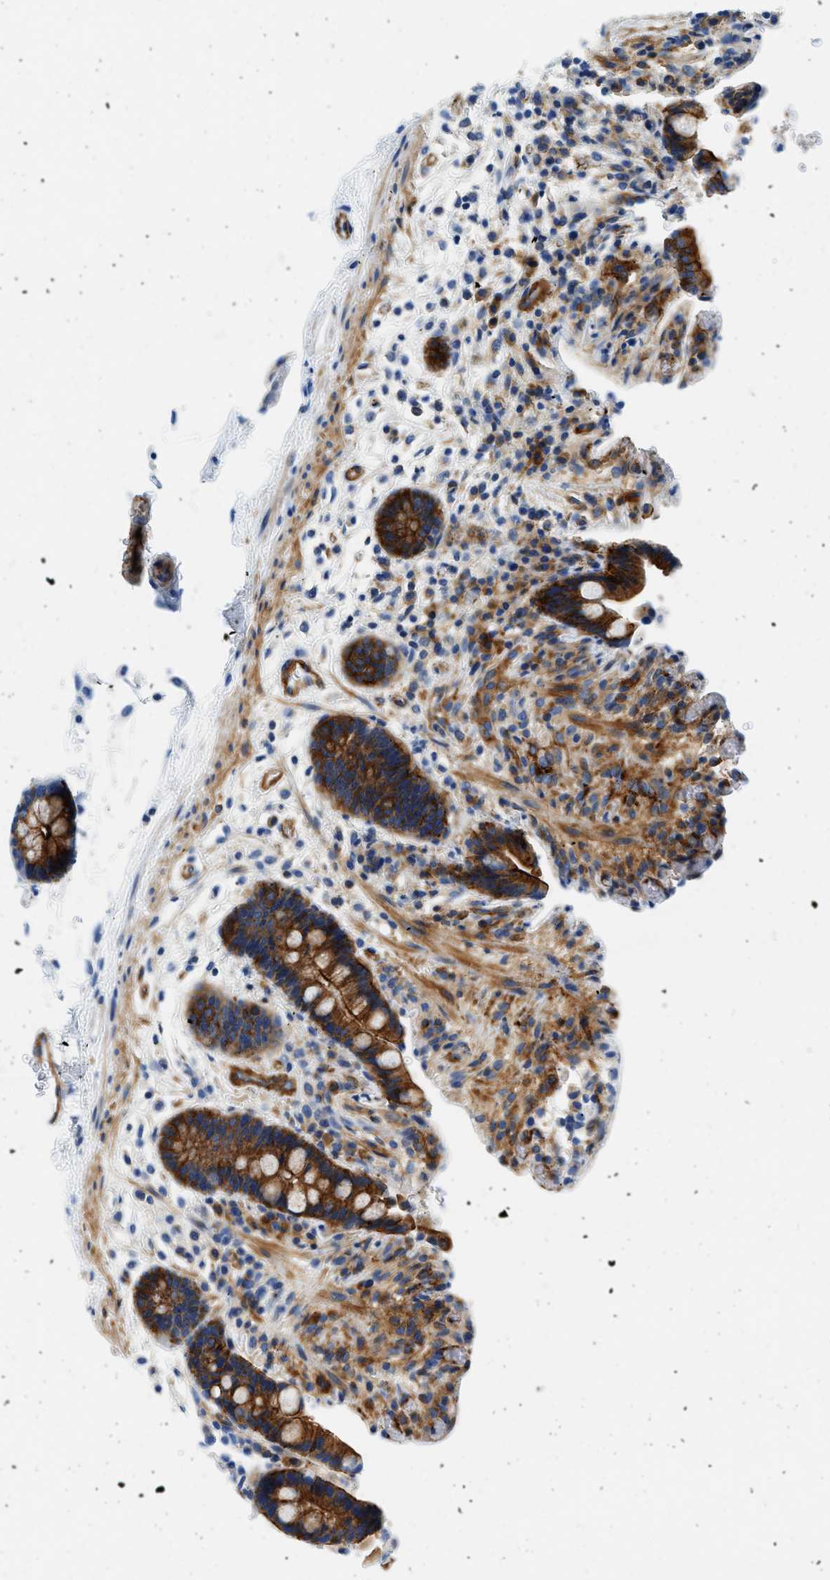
{"staining": {"intensity": "moderate", "quantity": ">75%", "location": "cytoplasmic/membranous"}, "tissue": "colon", "cell_type": "Endothelial cells", "image_type": "normal", "snomed": [{"axis": "morphology", "description": "Normal tissue, NOS"}, {"axis": "topography", "description": "Colon"}], "caption": "Immunohistochemistry (IHC) histopathology image of normal colon stained for a protein (brown), which shows medium levels of moderate cytoplasmic/membranous staining in approximately >75% of endothelial cells.", "gene": "CUTA", "patient": {"sex": "male", "age": 73}}